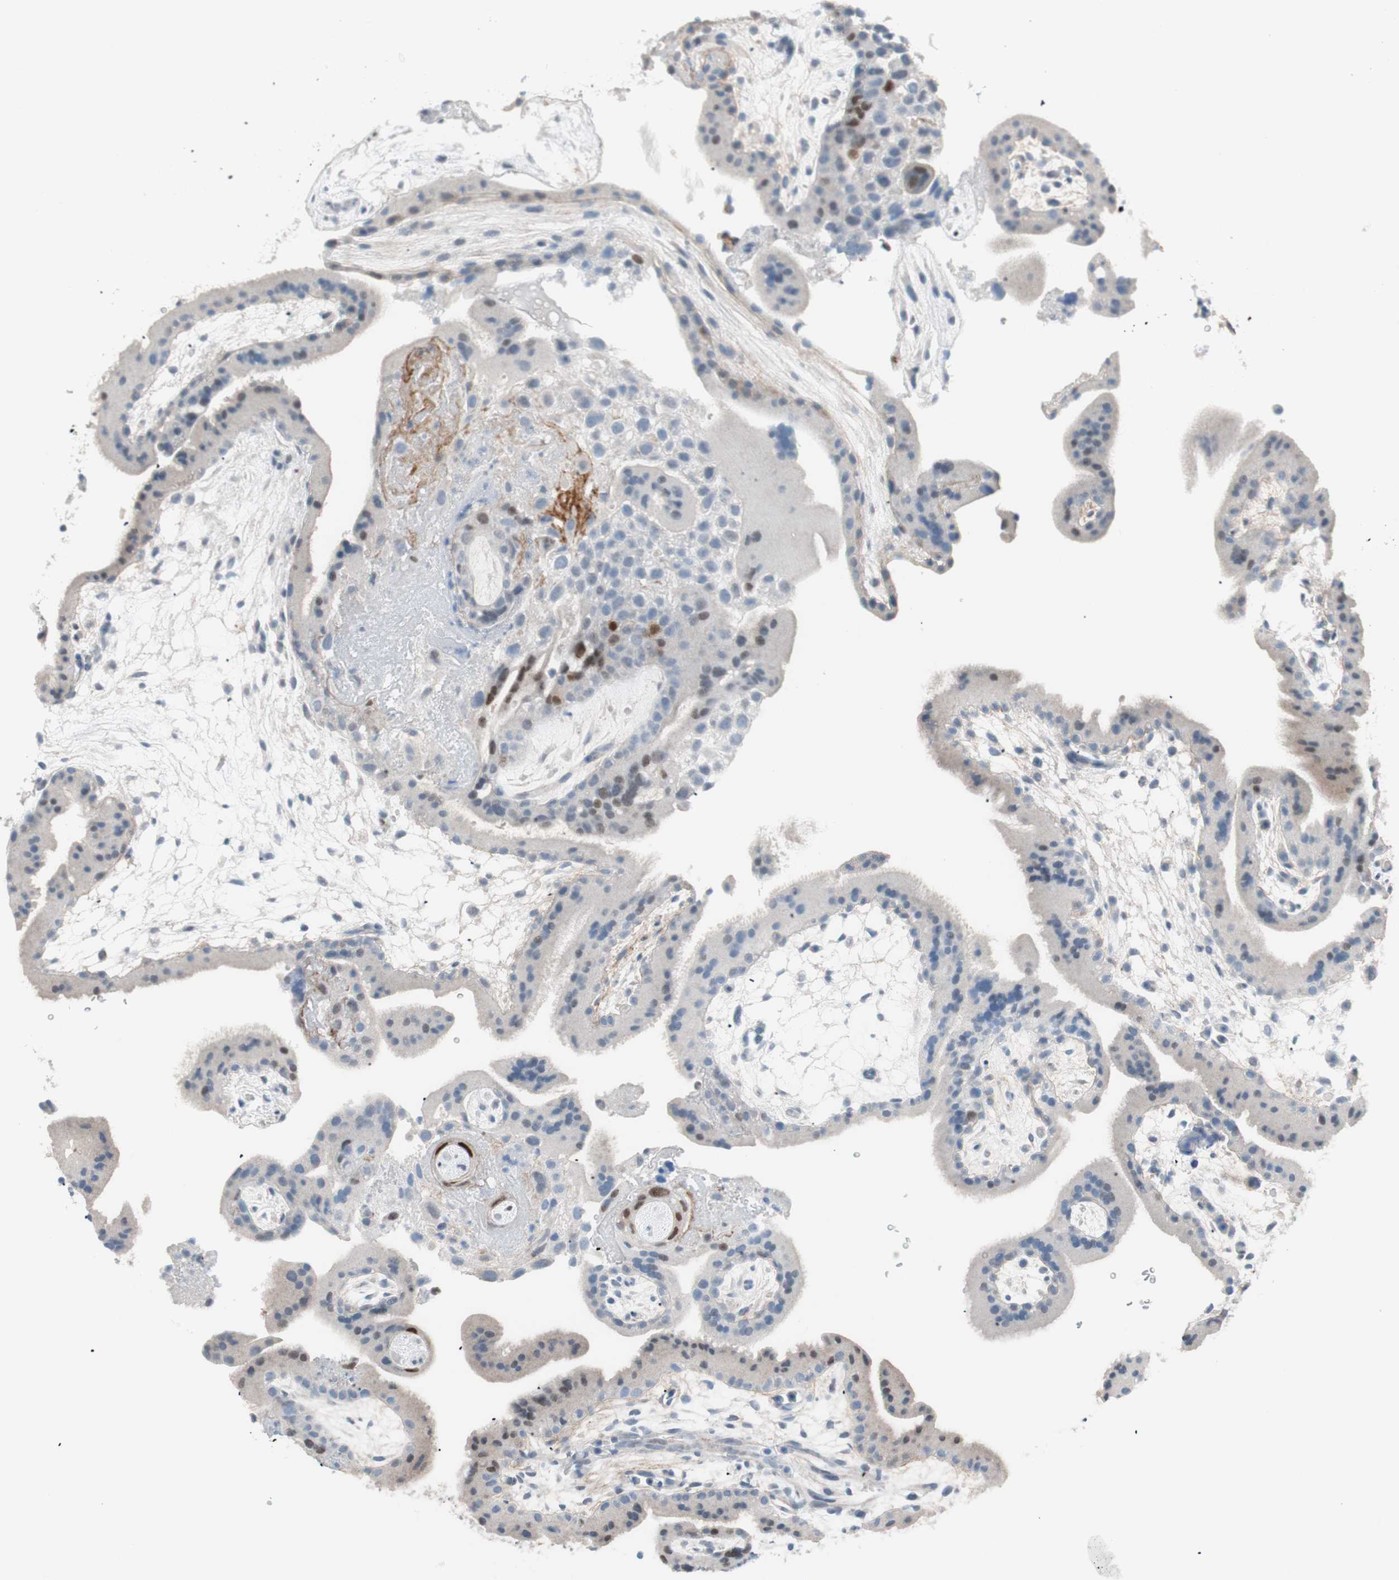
{"staining": {"intensity": "weak", "quantity": "<25%", "location": "nuclear"}, "tissue": "placenta", "cell_type": "Trophoblastic cells", "image_type": "normal", "snomed": [{"axis": "morphology", "description": "Normal tissue, NOS"}, {"axis": "topography", "description": "Placenta"}], "caption": "An immunohistochemistry image of normal placenta is shown. There is no staining in trophoblastic cells of placenta. The staining was performed using DAB (3,3'-diaminobenzidine) to visualize the protein expression in brown, while the nuclei were stained in blue with hematoxylin (Magnification: 20x).", "gene": "FOSL1", "patient": {"sex": "female", "age": 19}}